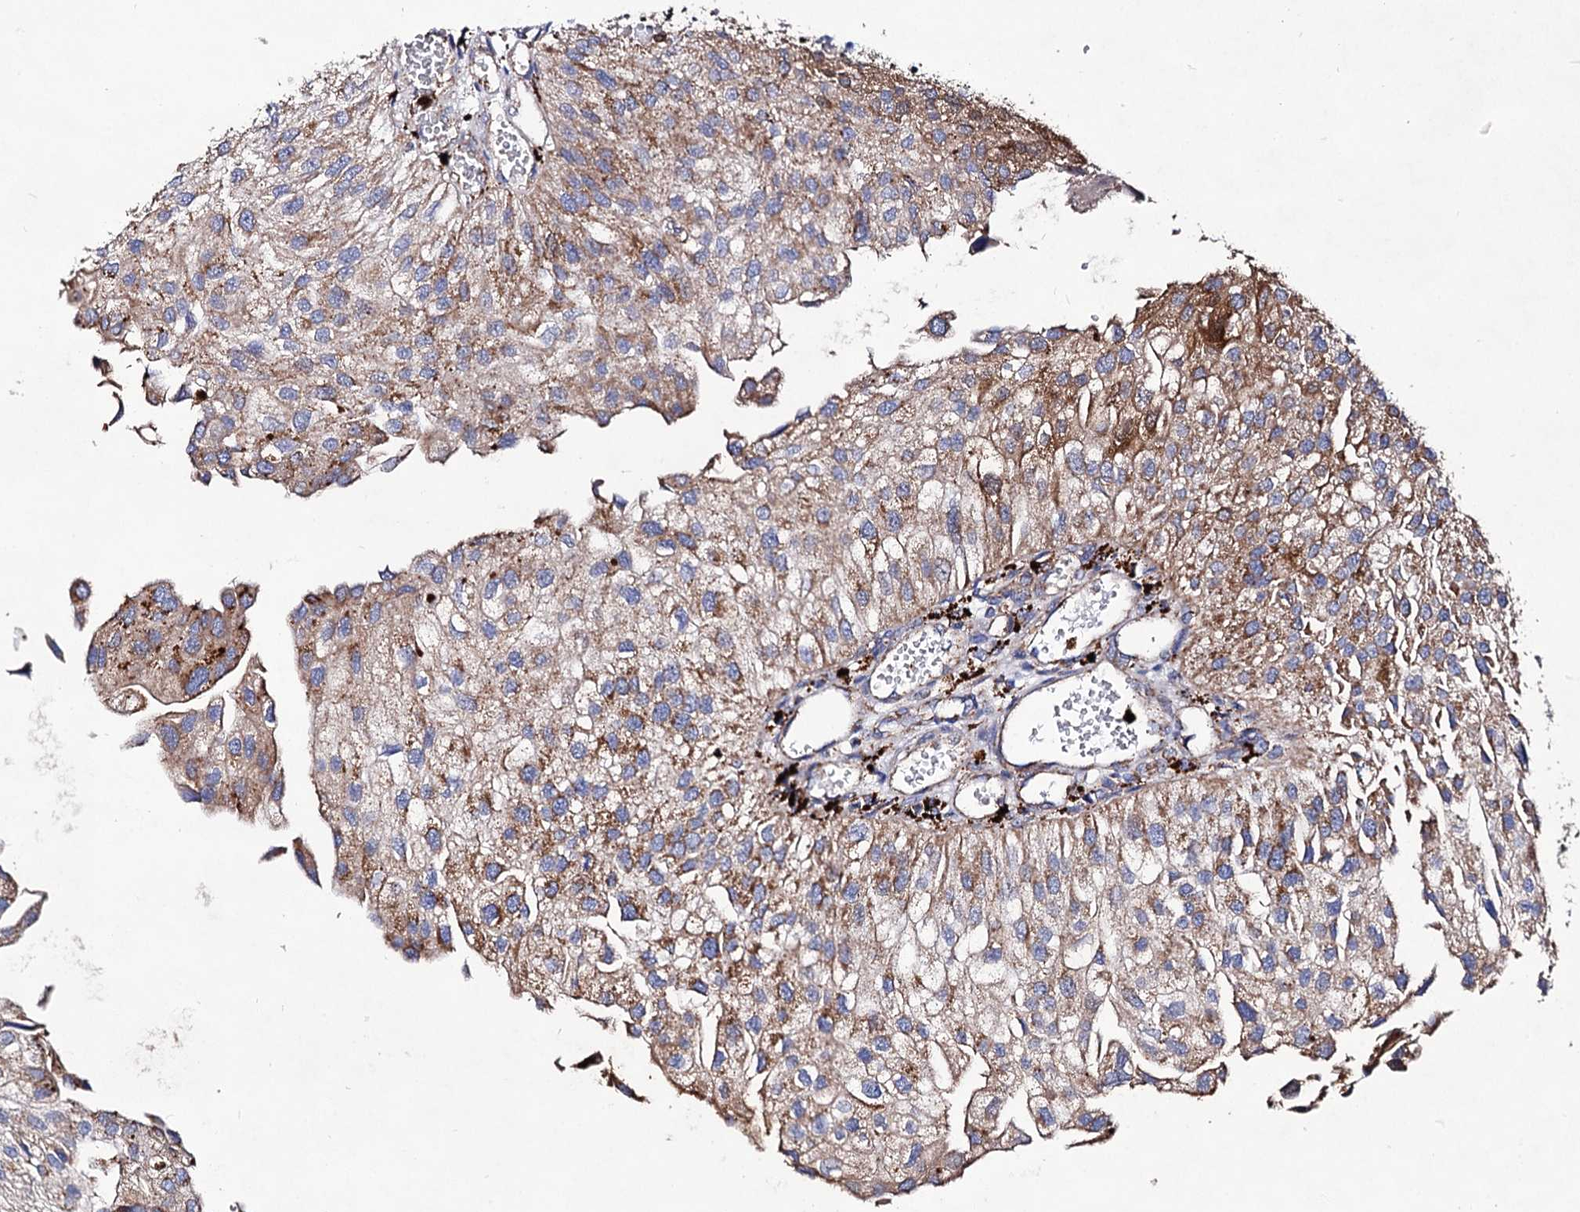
{"staining": {"intensity": "moderate", "quantity": ">75%", "location": "cytoplasmic/membranous"}, "tissue": "urothelial cancer", "cell_type": "Tumor cells", "image_type": "cancer", "snomed": [{"axis": "morphology", "description": "Urothelial carcinoma, Low grade"}, {"axis": "topography", "description": "Urinary bladder"}], "caption": "This is an image of immunohistochemistry staining of low-grade urothelial carcinoma, which shows moderate positivity in the cytoplasmic/membranous of tumor cells.", "gene": "ACAD9", "patient": {"sex": "female", "age": 89}}